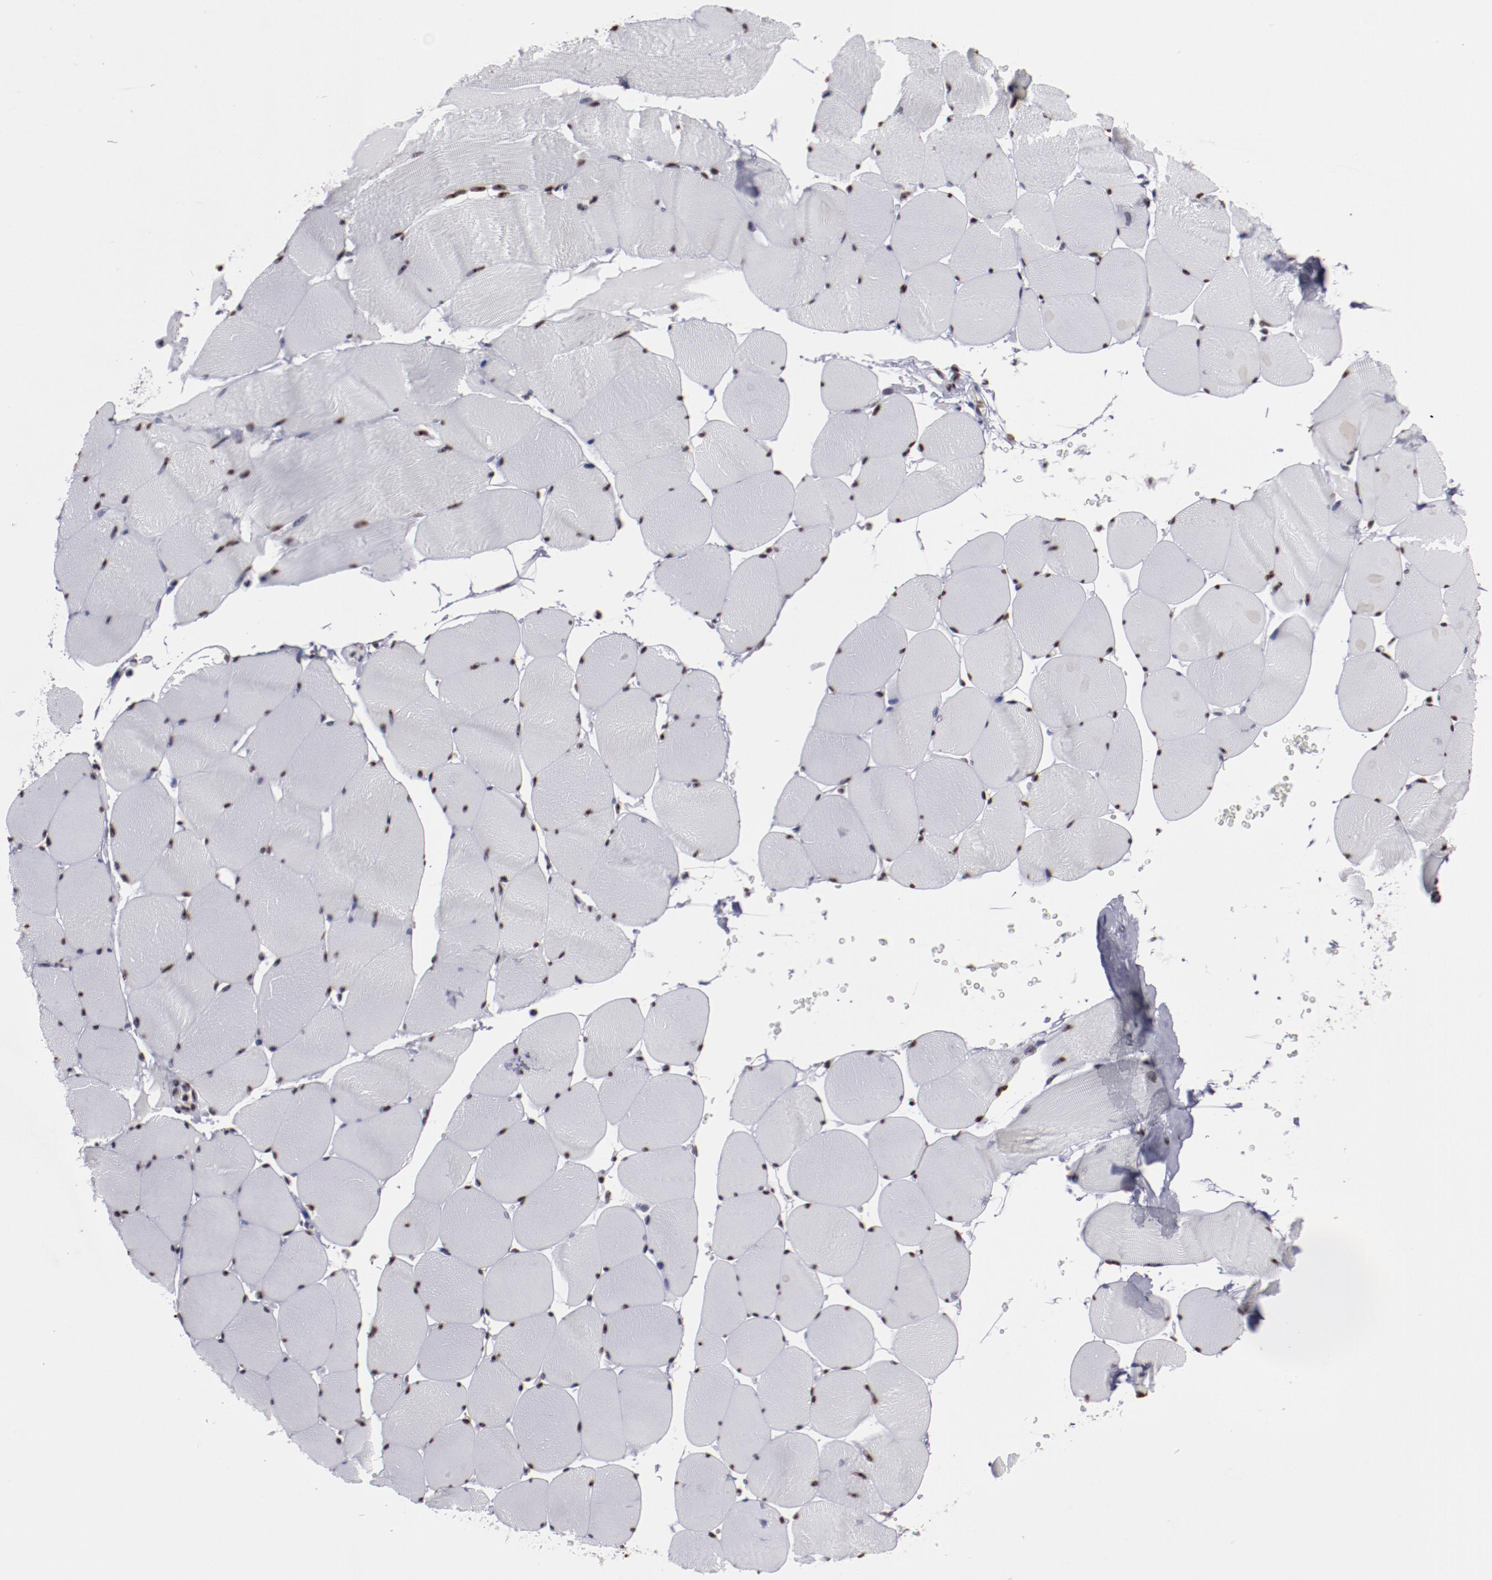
{"staining": {"intensity": "moderate", "quantity": ">75%", "location": "nuclear"}, "tissue": "skeletal muscle", "cell_type": "Myocytes", "image_type": "normal", "snomed": [{"axis": "morphology", "description": "Normal tissue, NOS"}, {"axis": "topography", "description": "Skeletal muscle"}], "caption": "Skeletal muscle stained for a protein displays moderate nuclear positivity in myocytes.", "gene": "HNRNPA1L3", "patient": {"sex": "male", "age": 62}}